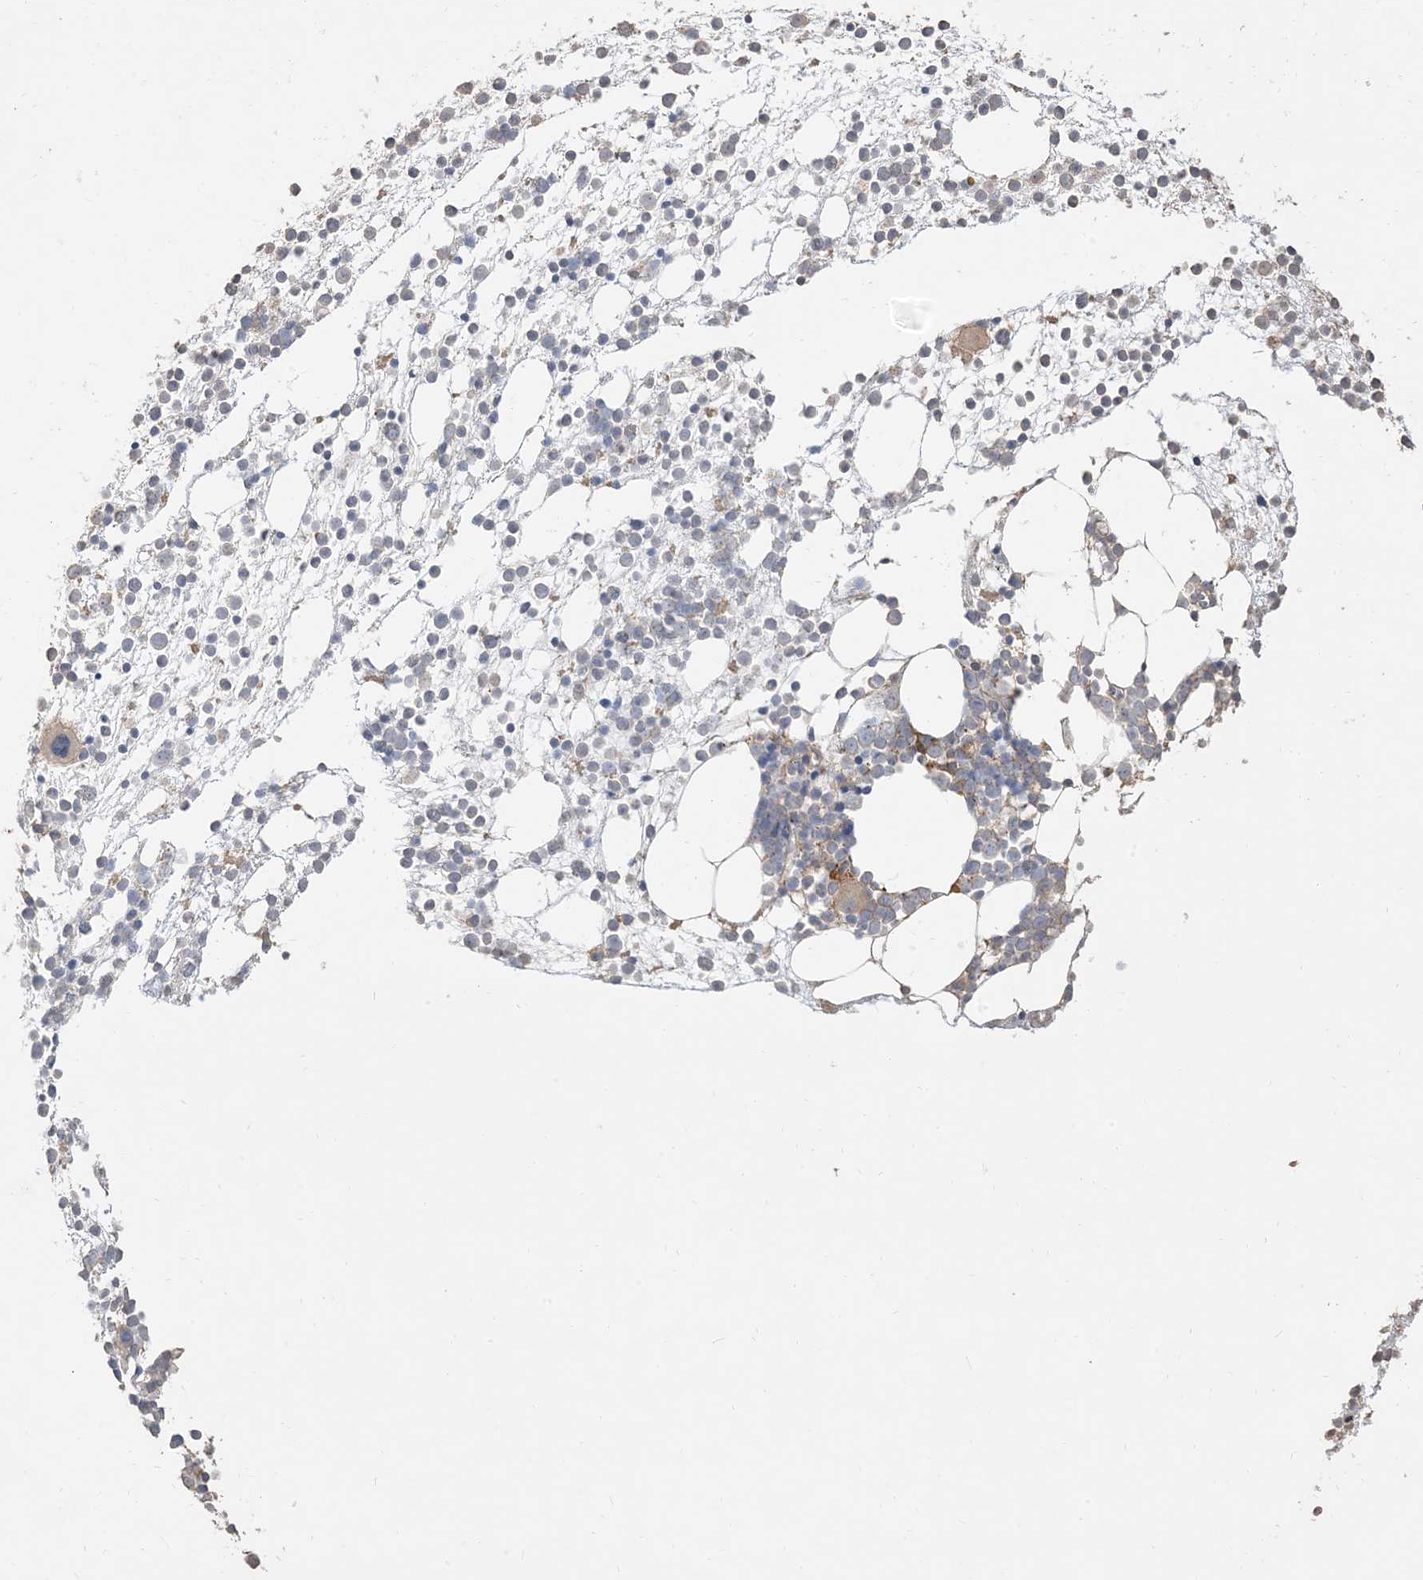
{"staining": {"intensity": "negative", "quantity": "none", "location": "none"}, "tissue": "bone marrow", "cell_type": "Hematopoietic cells", "image_type": "normal", "snomed": [{"axis": "morphology", "description": "Normal tissue, NOS"}, {"axis": "topography", "description": "Bone marrow"}], "caption": "IHC of normal bone marrow reveals no expression in hematopoietic cells. Nuclei are stained in blue.", "gene": "RNF175", "patient": {"sex": "male", "age": 54}}